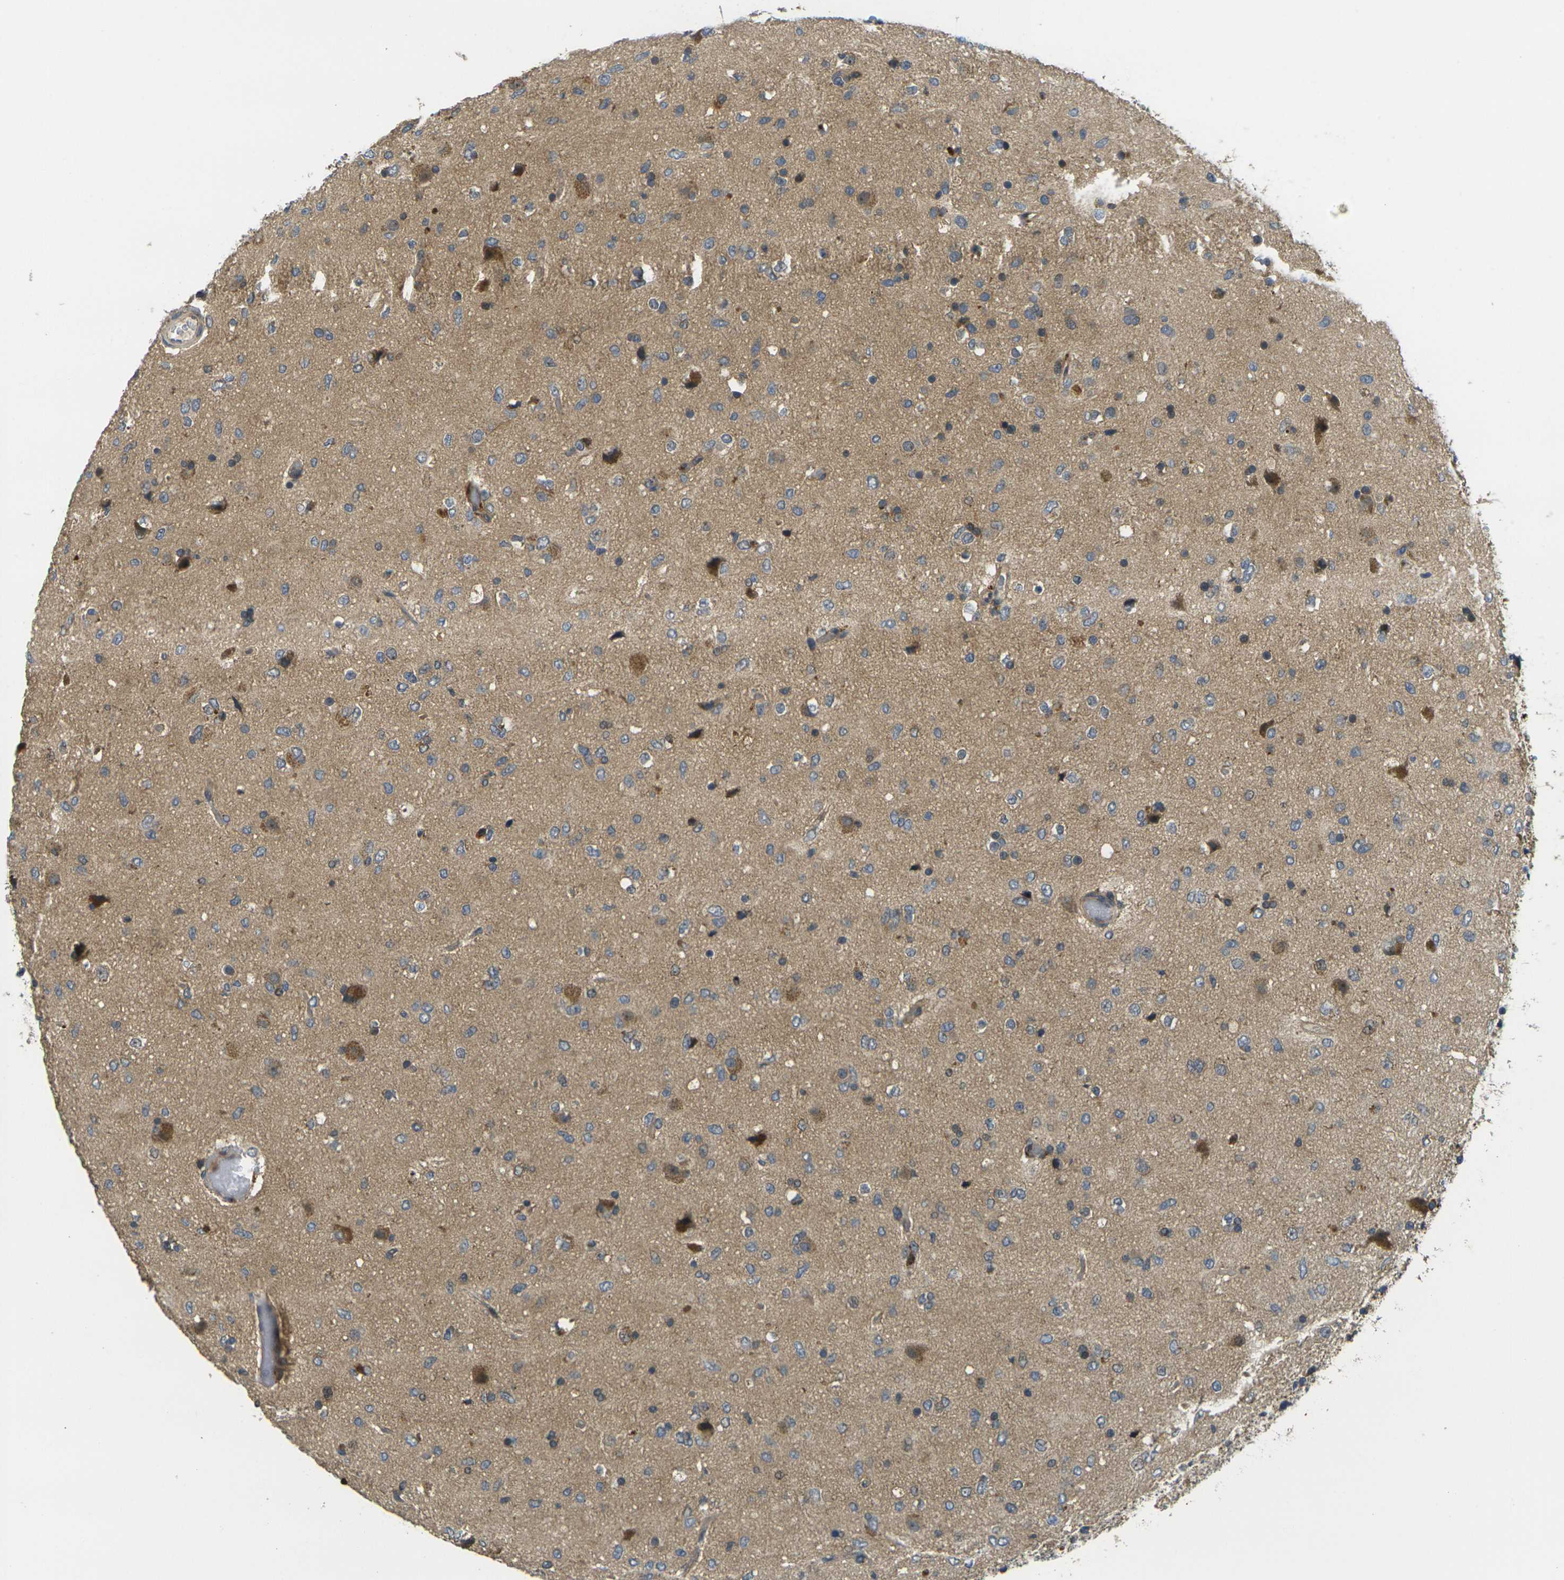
{"staining": {"intensity": "moderate", "quantity": "25%-75%", "location": "cytoplasmic/membranous"}, "tissue": "glioma", "cell_type": "Tumor cells", "image_type": "cancer", "snomed": [{"axis": "morphology", "description": "Glioma, malignant, Low grade"}, {"axis": "topography", "description": "Brain"}], "caption": "Immunohistochemical staining of human glioma reveals moderate cytoplasmic/membranous protein staining in approximately 25%-75% of tumor cells.", "gene": "MINAR2", "patient": {"sex": "male", "age": 77}}